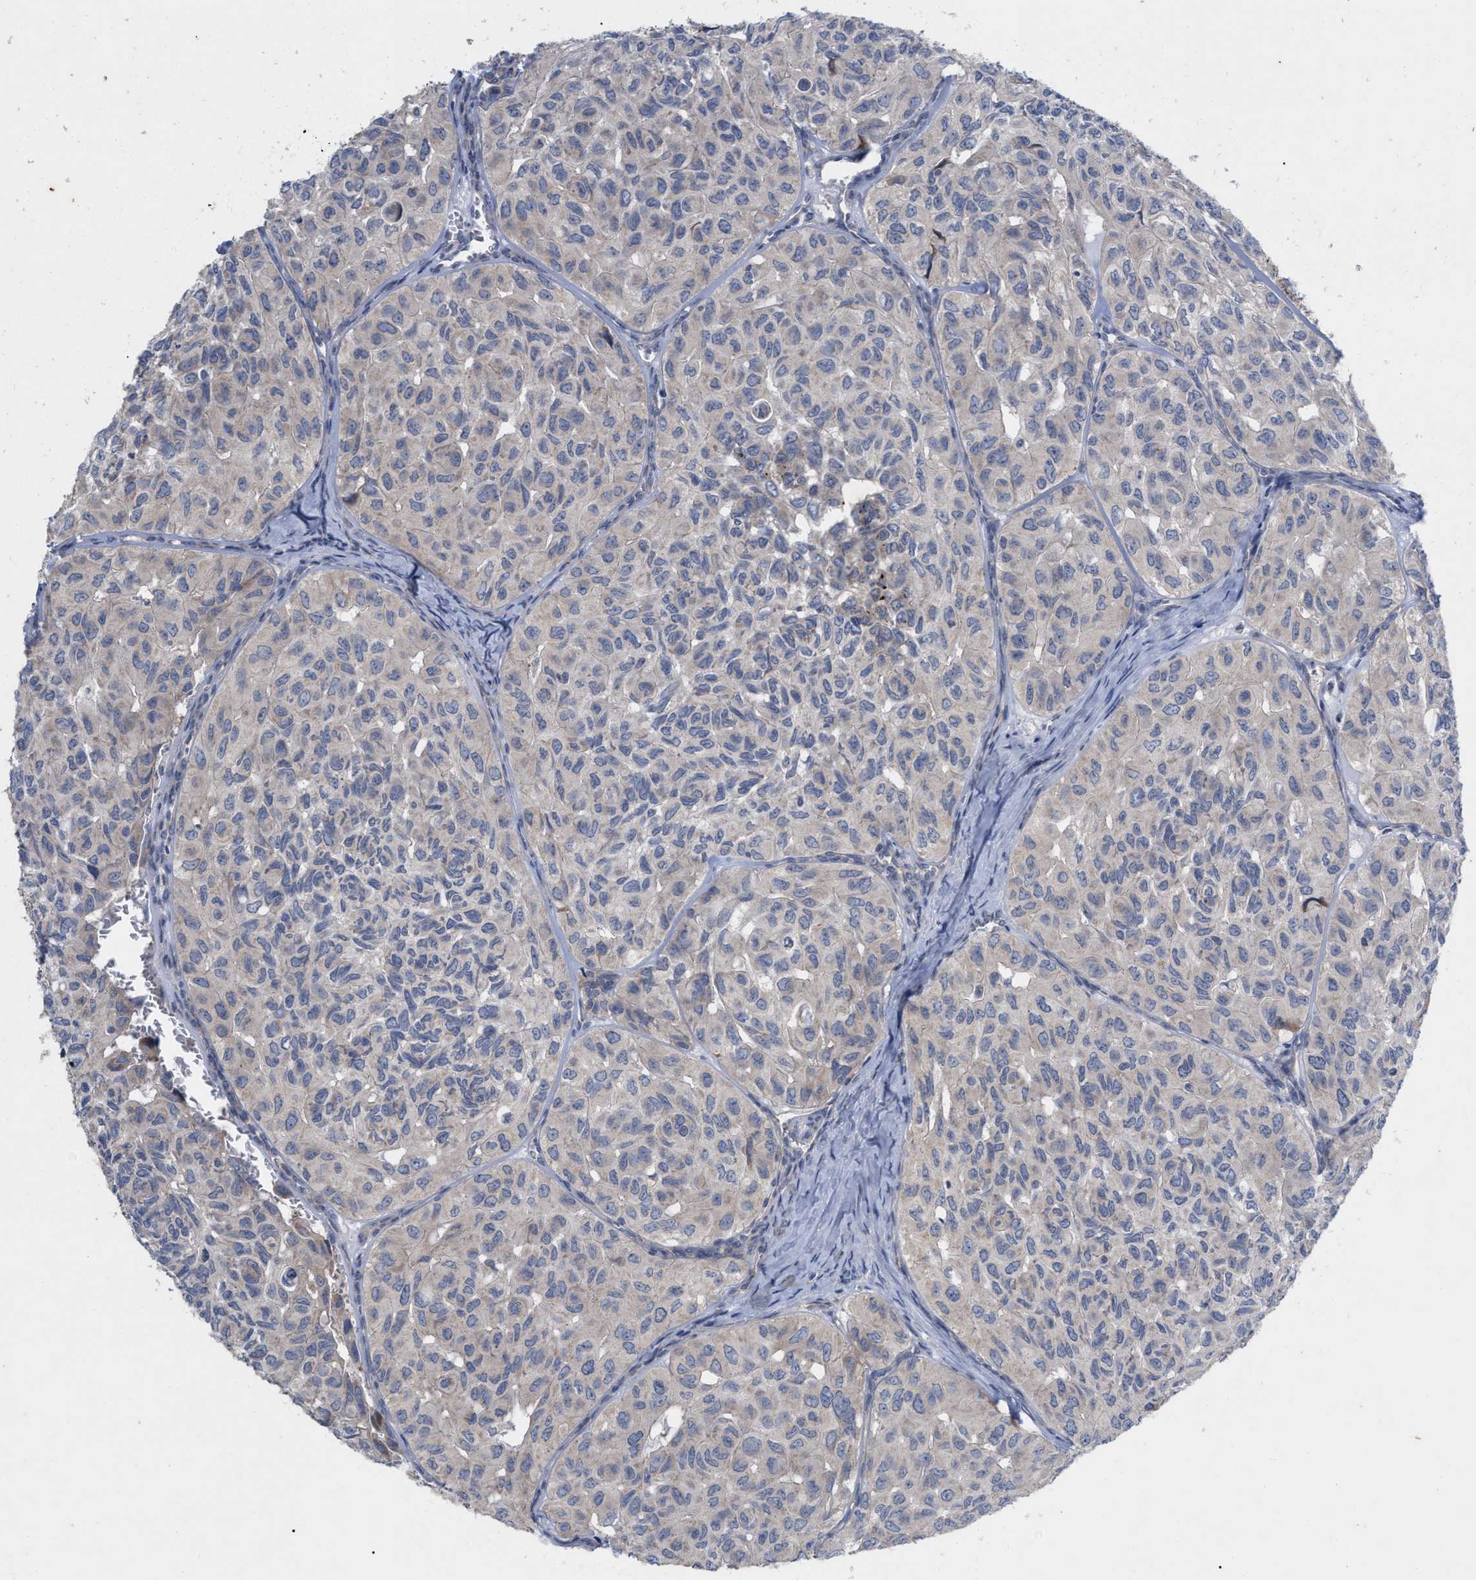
{"staining": {"intensity": "negative", "quantity": "none", "location": "none"}, "tissue": "head and neck cancer", "cell_type": "Tumor cells", "image_type": "cancer", "snomed": [{"axis": "morphology", "description": "Adenocarcinoma, NOS"}, {"axis": "topography", "description": "Salivary gland, NOS"}, {"axis": "topography", "description": "Head-Neck"}], "caption": "Human head and neck adenocarcinoma stained for a protein using immunohistochemistry (IHC) displays no staining in tumor cells.", "gene": "VIP", "patient": {"sex": "female", "age": 76}}